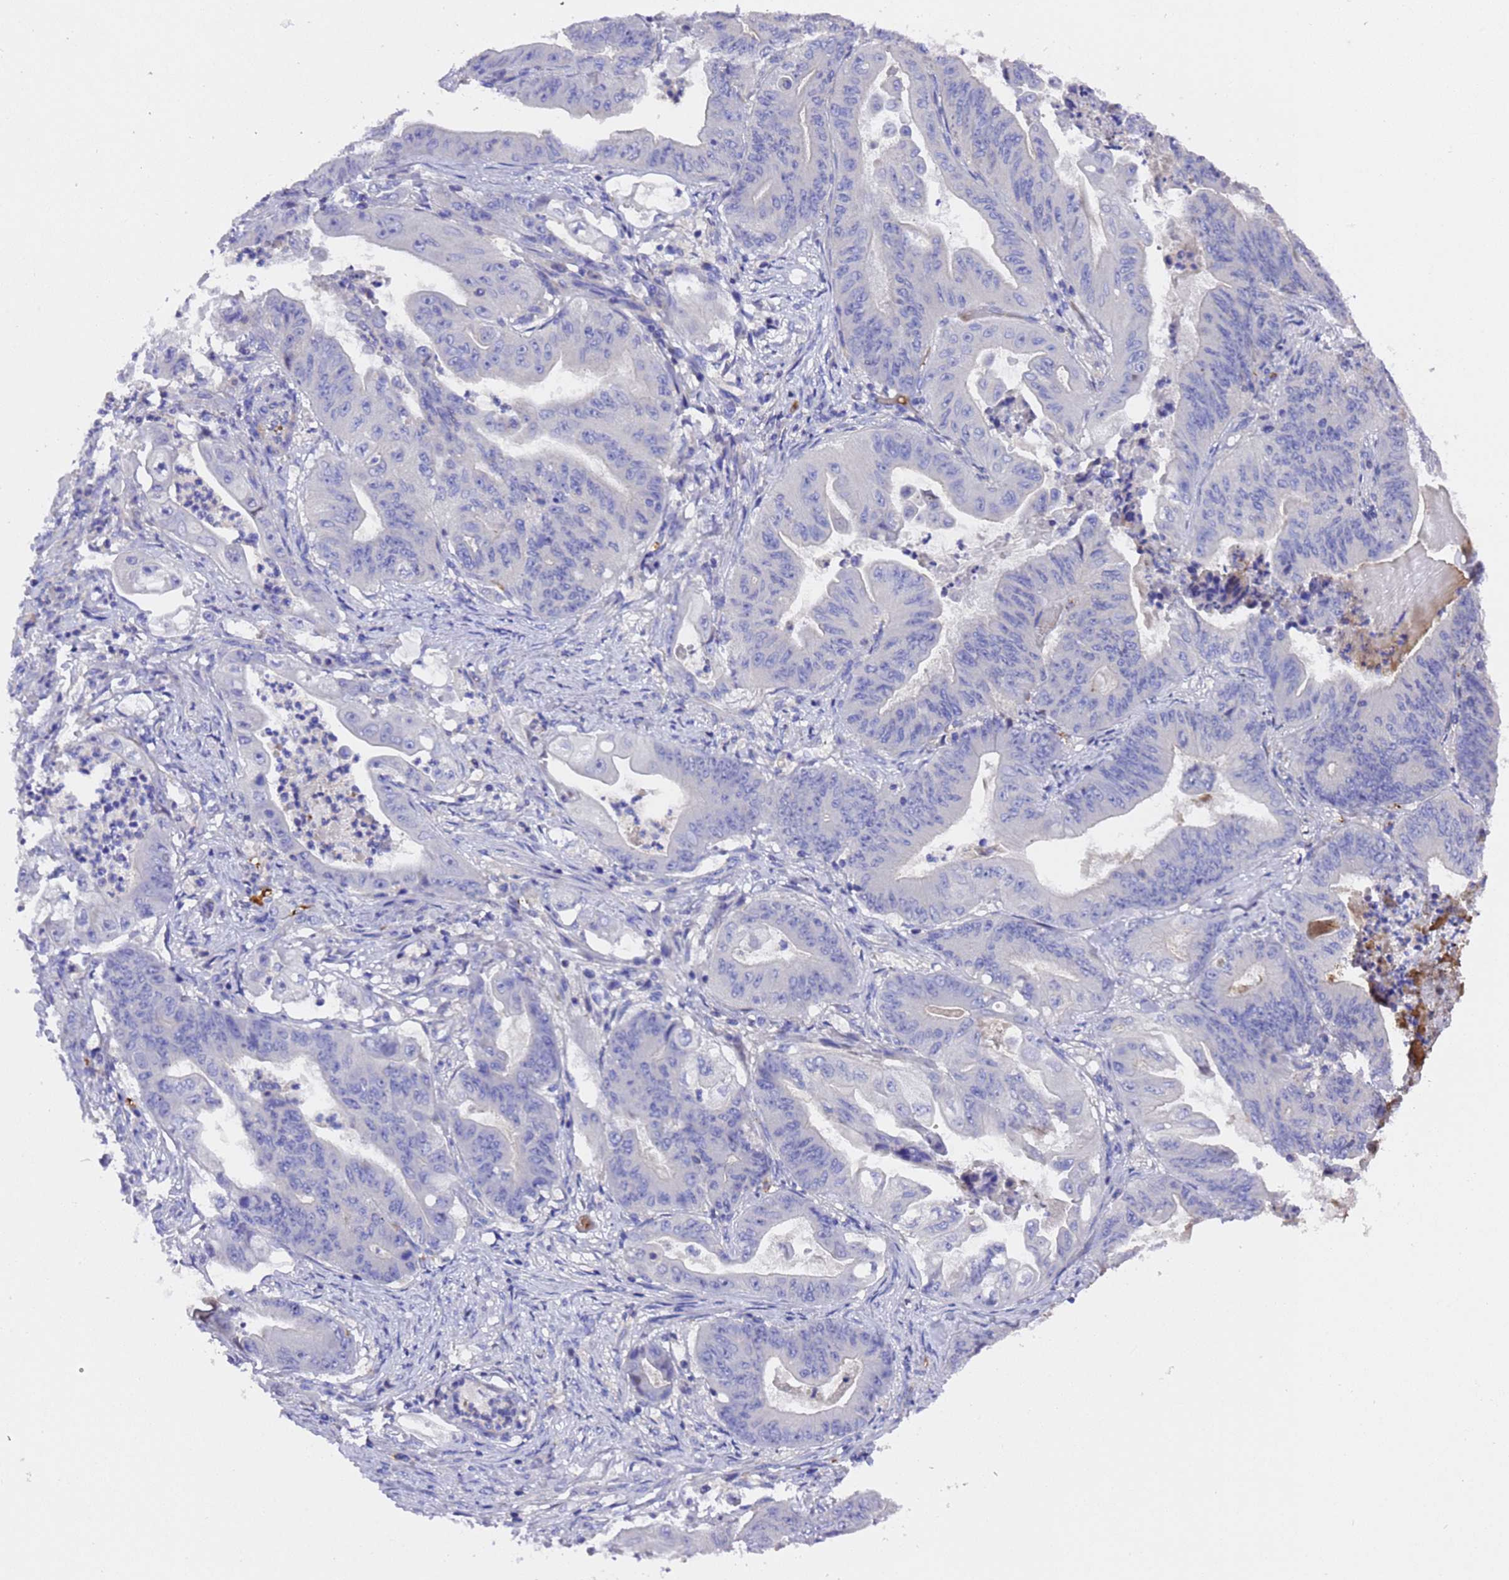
{"staining": {"intensity": "negative", "quantity": "none", "location": "none"}, "tissue": "stomach cancer", "cell_type": "Tumor cells", "image_type": "cancer", "snomed": [{"axis": "morphology", "description": "Adenocarcinoma, NOS"}, {"axis": "topography", "description": "Stomach"}], "caption": "High magnification brightfield microscopy of stomach cancer (adenocarcinoma) stained with DAB (3,3'-diaminobenzidine) (brown) and counterstained with hematoxylin (blue): tumor cells show no significant positivity.", "gene": "ELP6", "patient": {"sex": "female", "age": 73}}